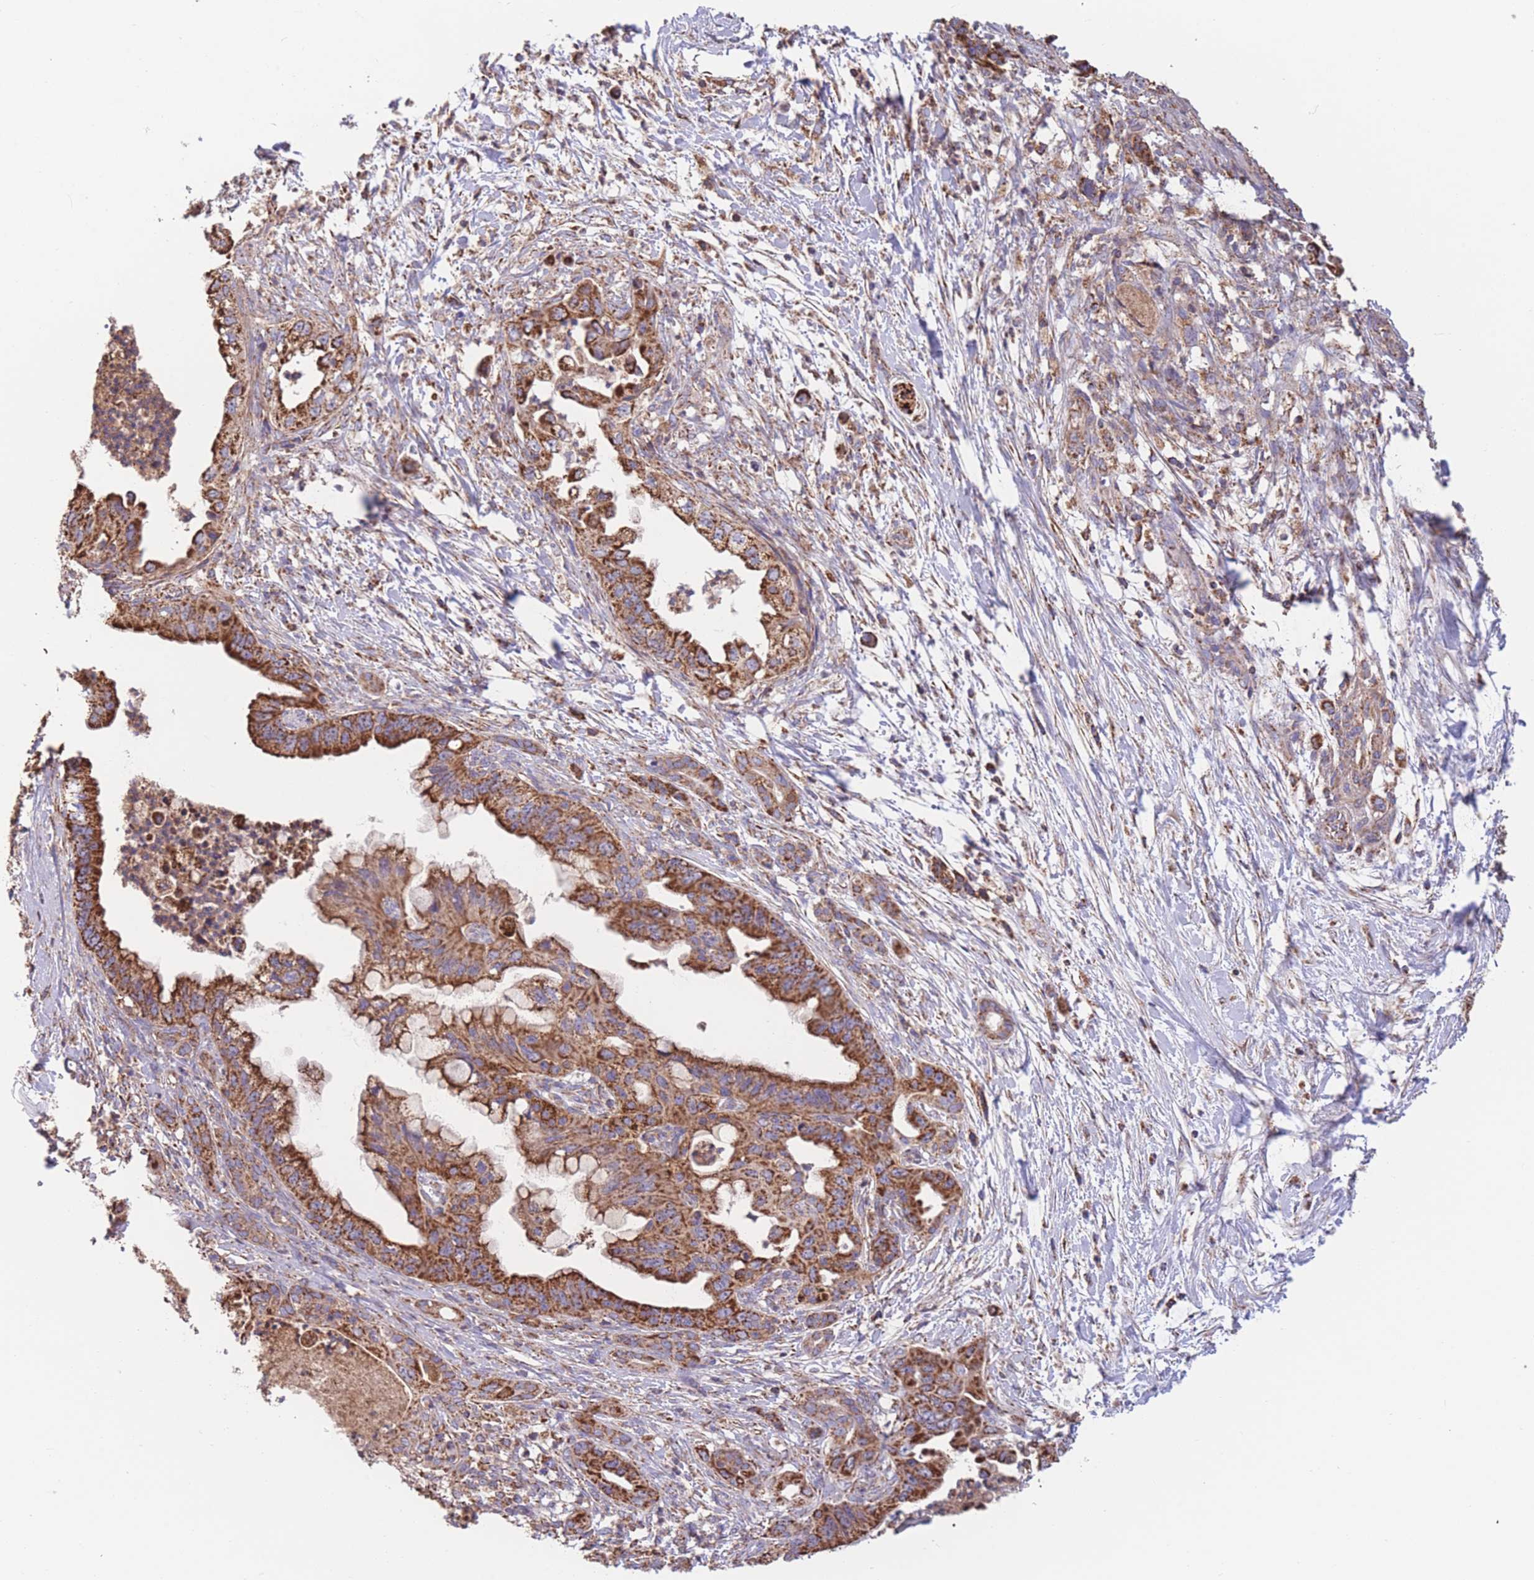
{"staining": {"intensity": "strong", "quantity": ">75%", "location": "cytoplasmic/membranous"}, "tissue": "pancreatic cancer", "cell_type": "Tumor cells", "image_type": "cancer", "snomed": [{"axis": "morphology", "description": "Adenocarcinoma, NOS"}, {"axis": "topography", "description": "Pancreas"}], "caption": "Immunohistochemistry of pancreatic cancer displays high levels of strong cytoplasmic/membranous staining in about >75% of tumor cells.", "gene": "FKBP8", "patient": {"sex": "male", "age": 58}}